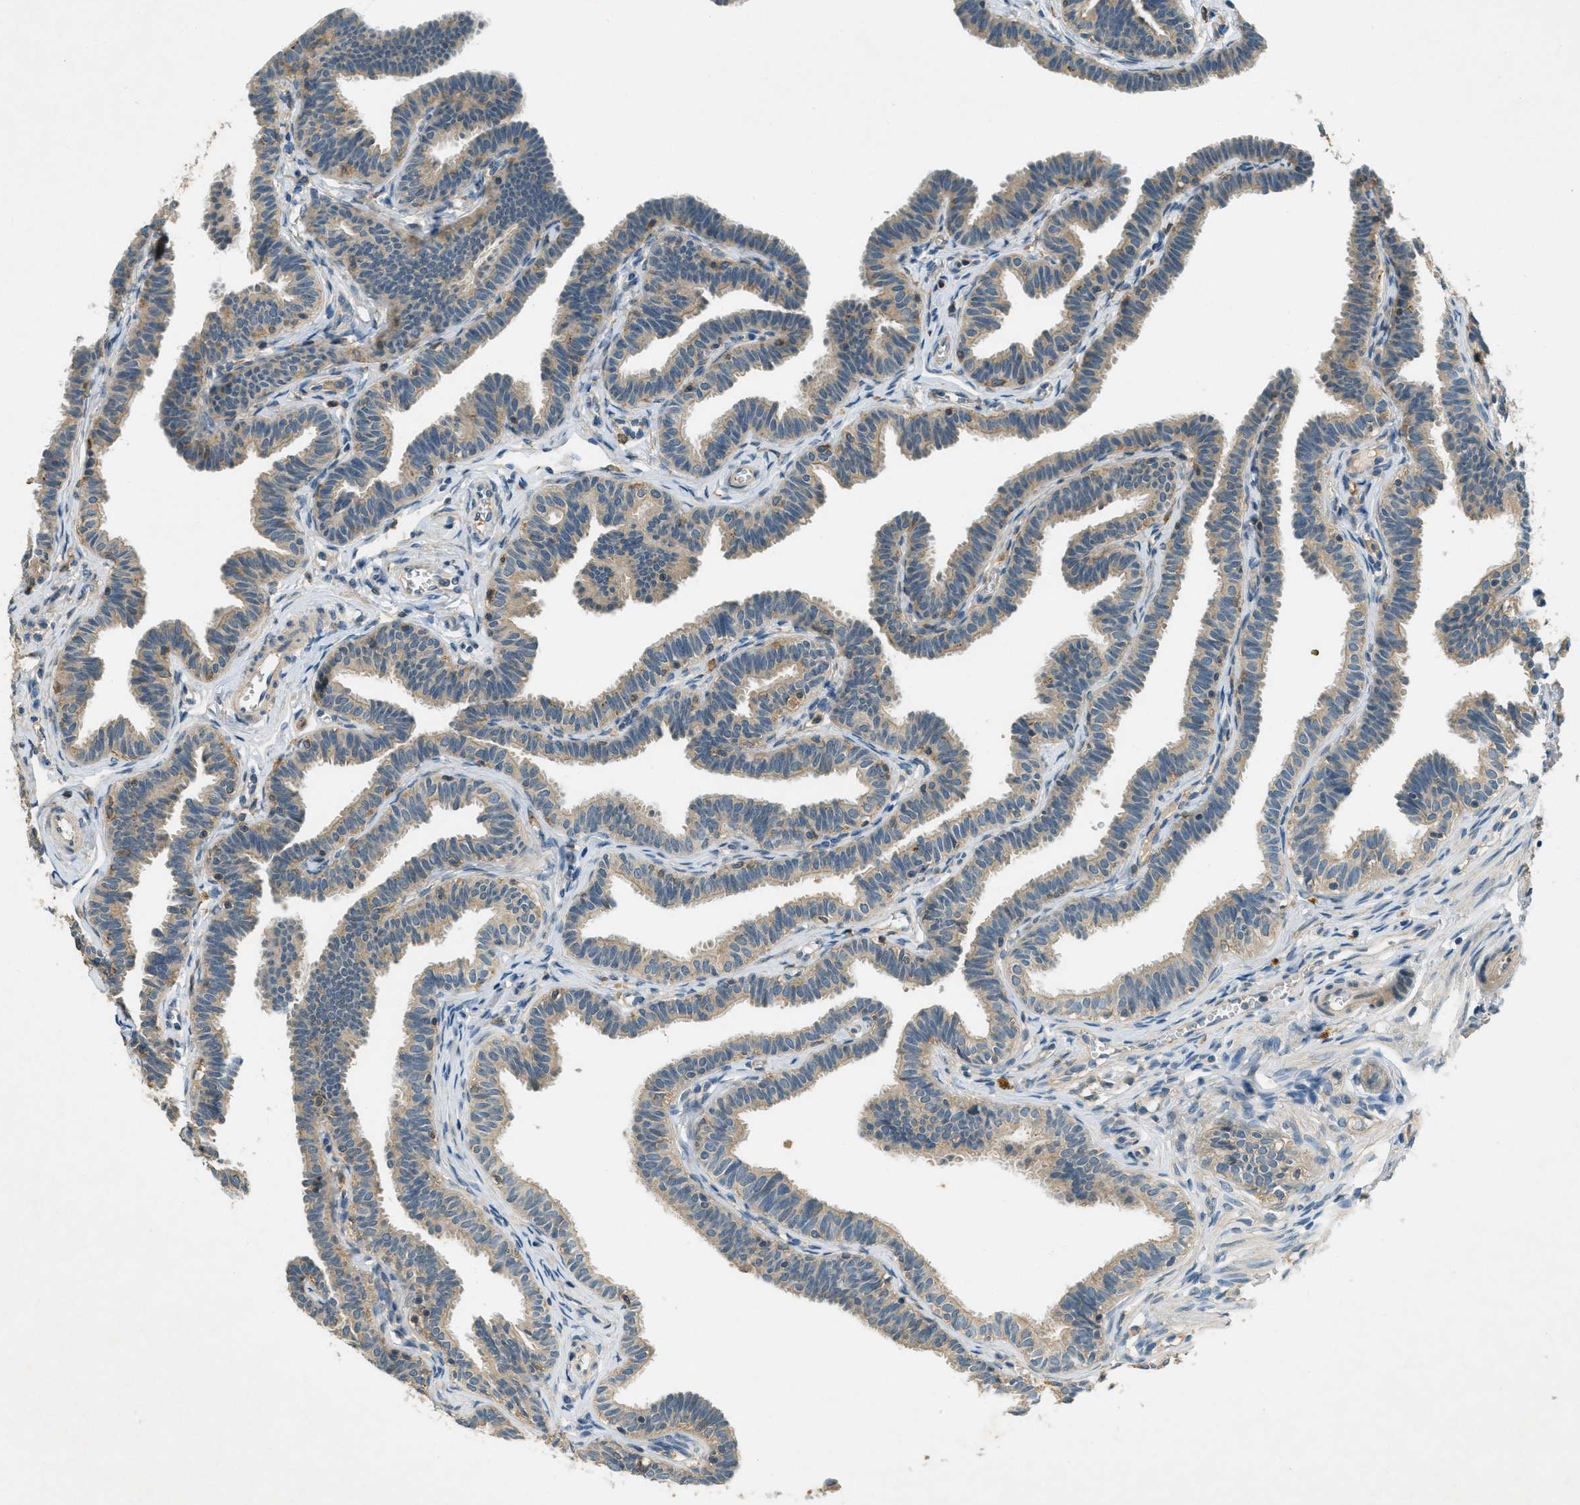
{"staining": {"intensity": "weak", "quantity": ">75%", "location": "cytoplasmic/membranous"}, "tissue": "fallopian tube", "cell_type": "Glandular cells", "image_type": "normal", "snomed": [{"axis": "morphology", "description": "Normal tissue, NOS"}, {"axis": "topography", "description": "Fallopian tube"}, {"axis": "topography", "description": "Ovary"}], "caption": "The image shows immunohistochemical staining of unremarkable fallopian tube. There is weak cytoplasmic/membranous expression is seen in about >75% of glandular cells.", "gene": "NUDT4B", "patient": {"sex": "female", "age": 23}}